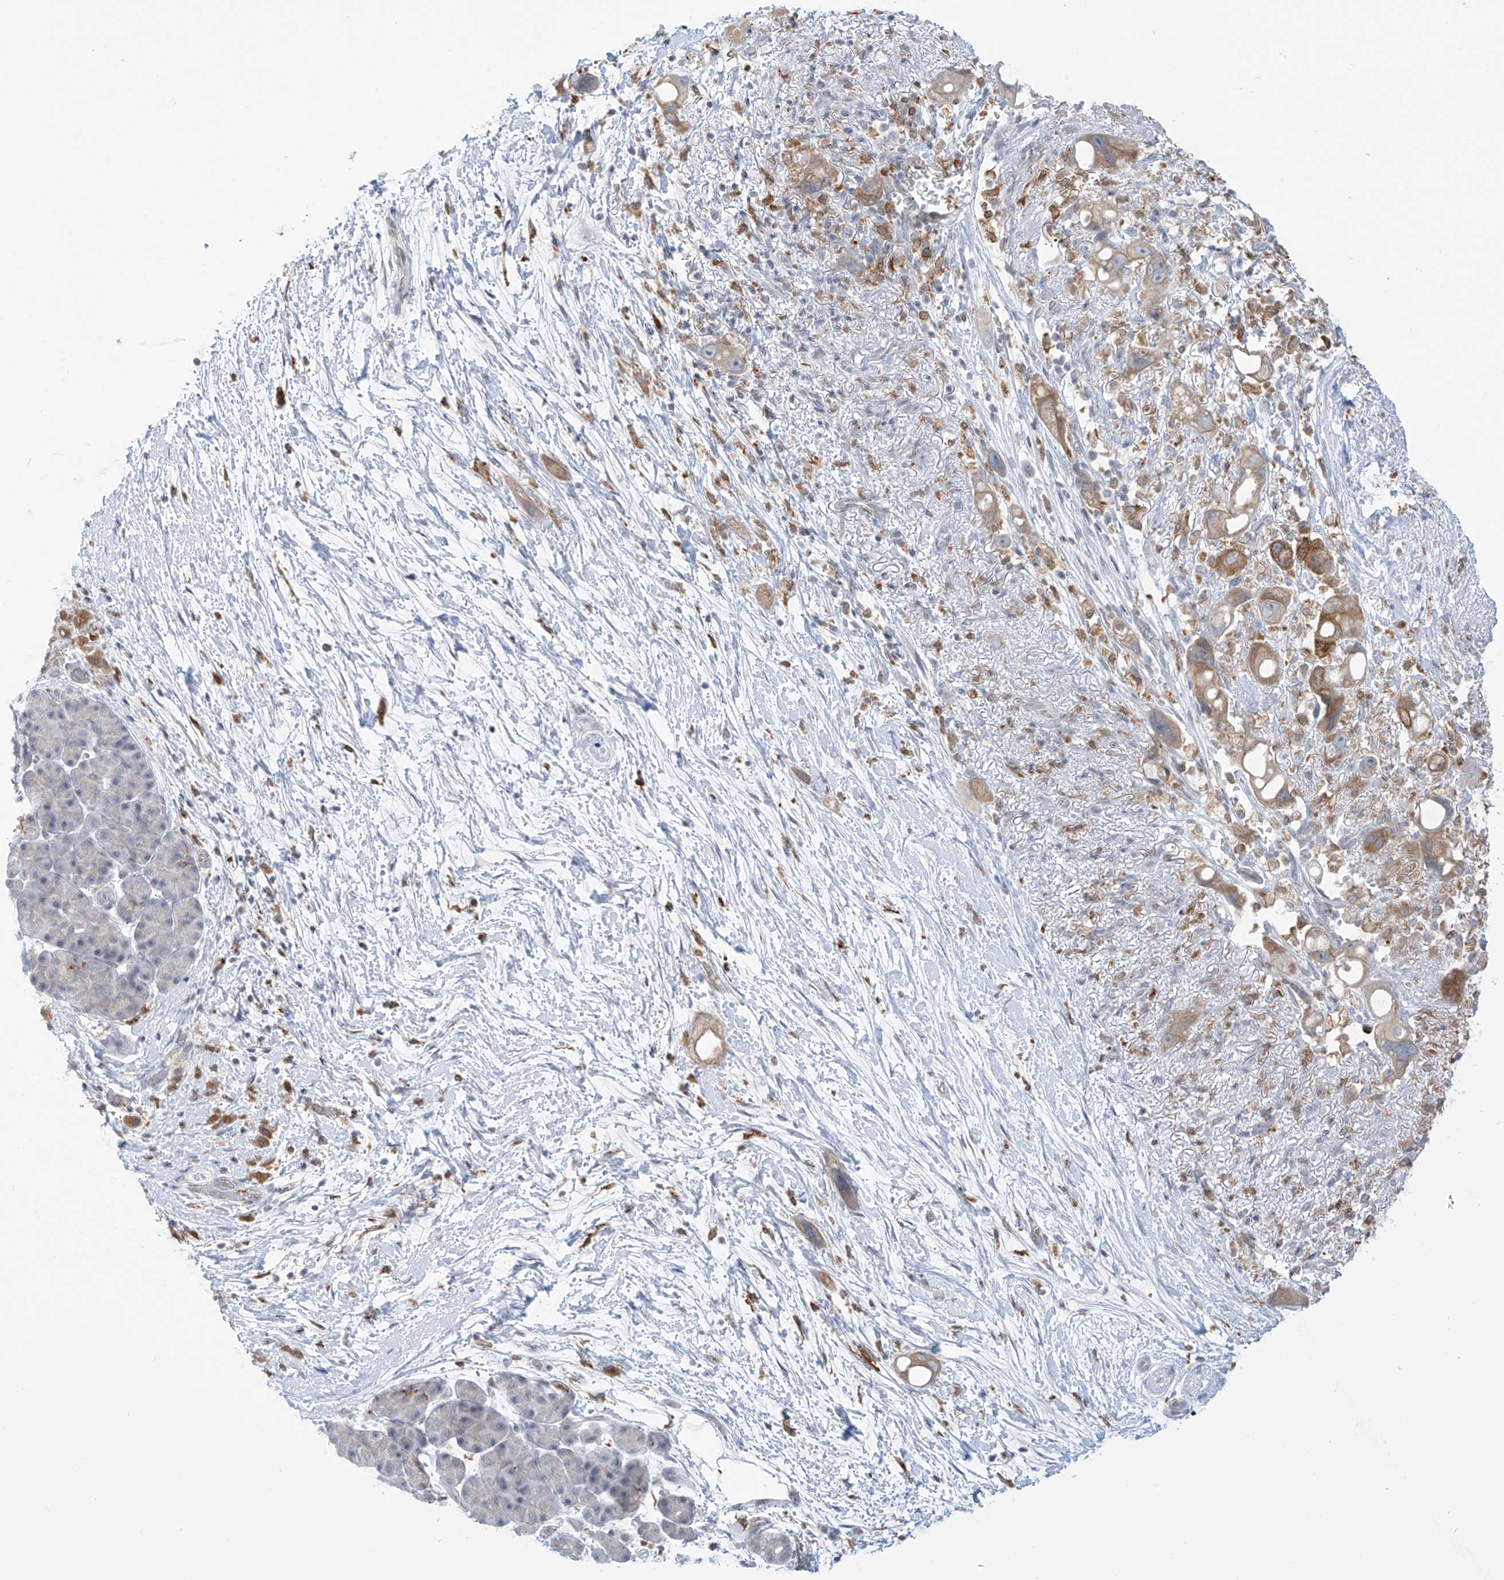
{"staining": {"intensity": "moderate", "quantity": "<25%", "location": "cytoplasmic/membranous"}, "tissue": "pancreatic cancer", "cell_type": "Tumor cells", "image_type": "cancer", "snomed": [{"axis": "morphology", "description": "Normal tissue, NOS"}, {"axis": "morphology", "description": "Adenocarcinoma, NOS"}, {"axis": "topography", "description": "Pancreas"}], "caption": "Immunohistochemical staining of pancreatic adenocarcinoma shows moderate cytoplasmic/membranous protein positivity in about <25% of tumor cells.", "gene": "TBXAS1", "patient": {"sex": "female", "age": 68}}